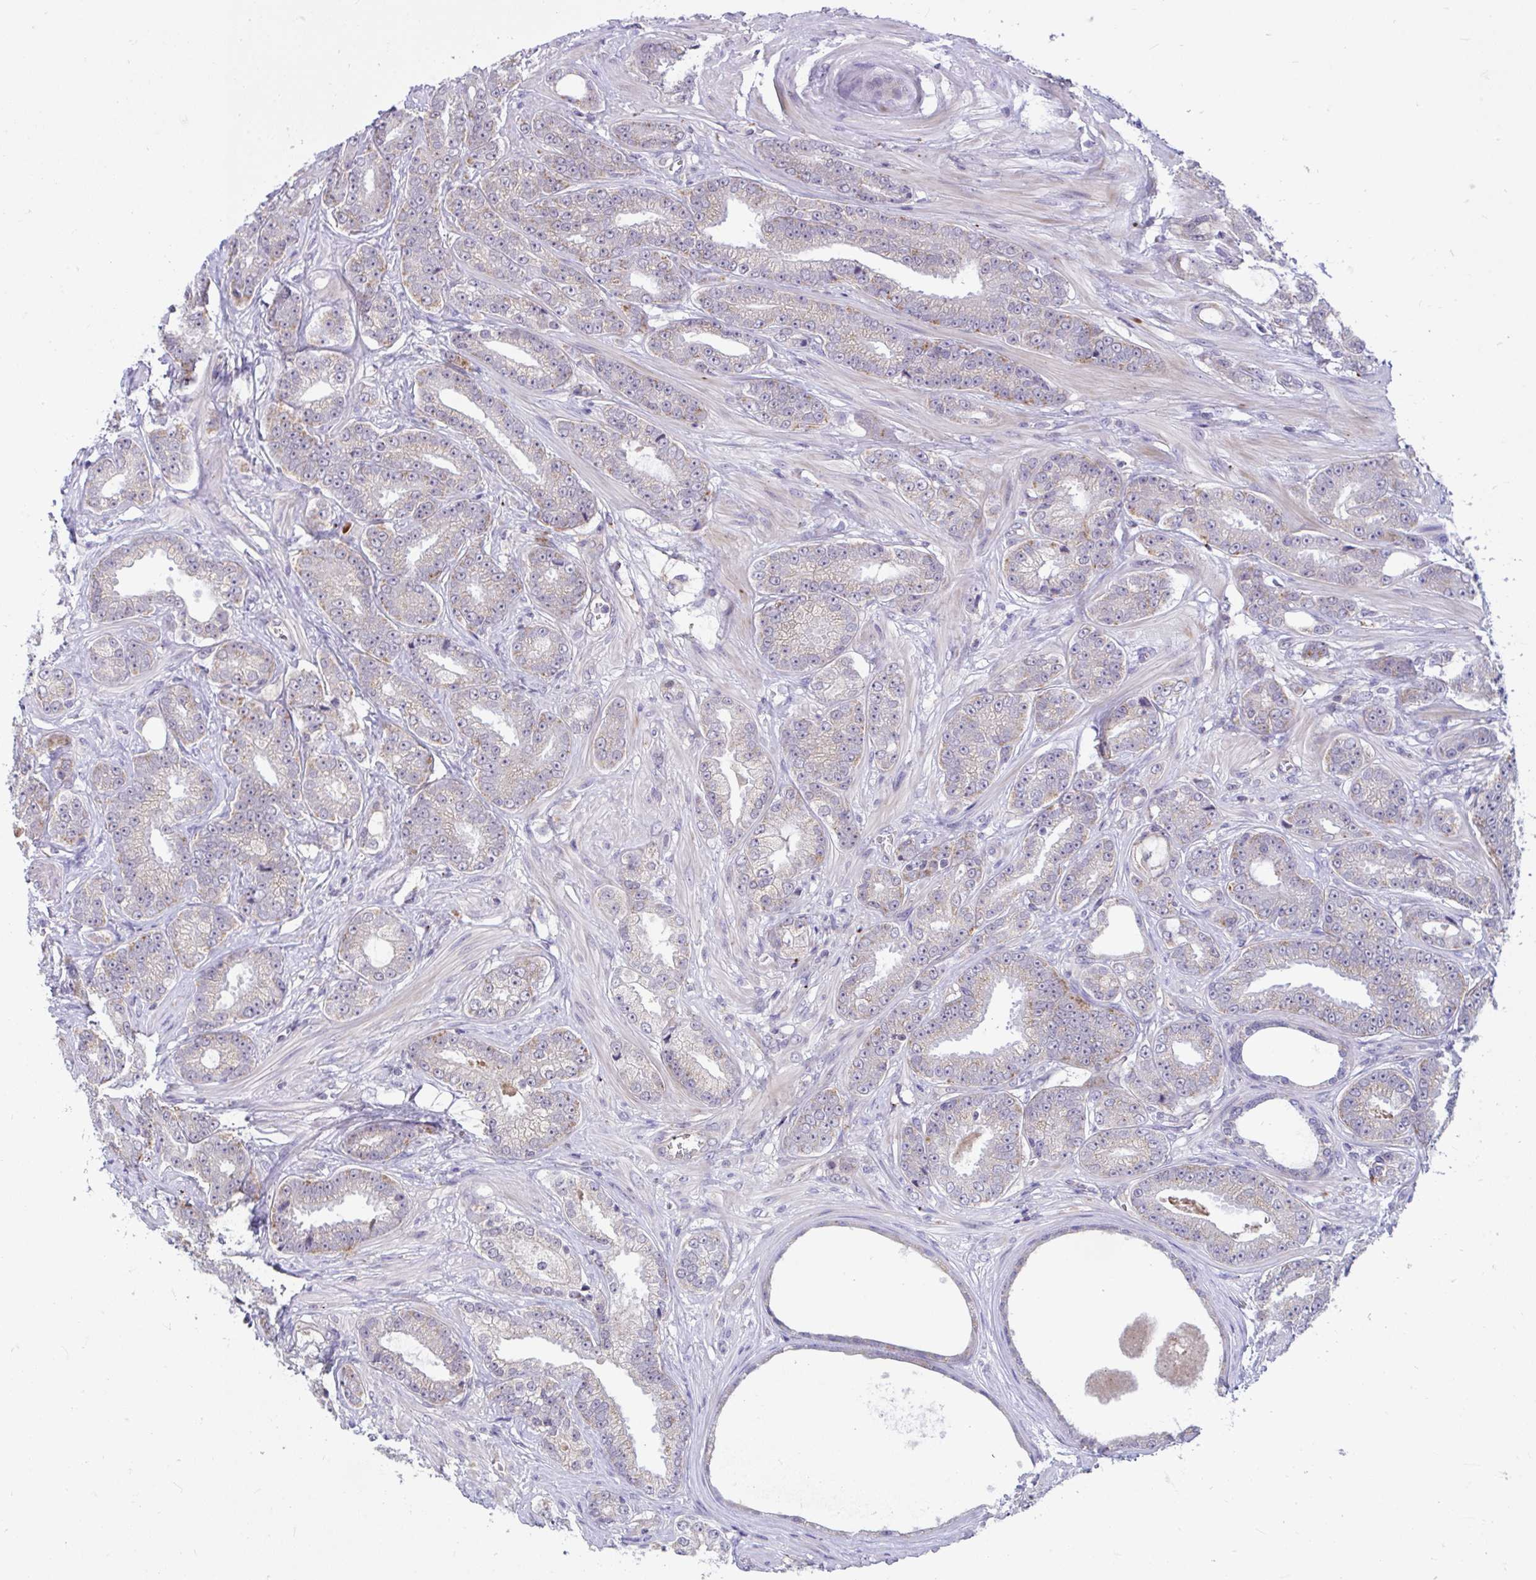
{"staining": {"intensity": "weak", "quantity": "25%-75%", "location": "cytoplasmic/membranous"}, "tissue": "prostate cancer", "cell_type": "Tumor cells", "image_type": "cancer", "snomed": [{"axis": "morphology", "description": "Adenocarcinoma, Low grade"}, {"axis": "topography", "description": "Prostate"}], "caption": "Immunohistochemical staining of human prostate low-grade adenocarcinoma exhibits weak cytoplasmic/membranous protein expression in approximately 25%-75% of tumor cells.", "gene": "IST1", "patient": {"sex": "male", "age": 61}}